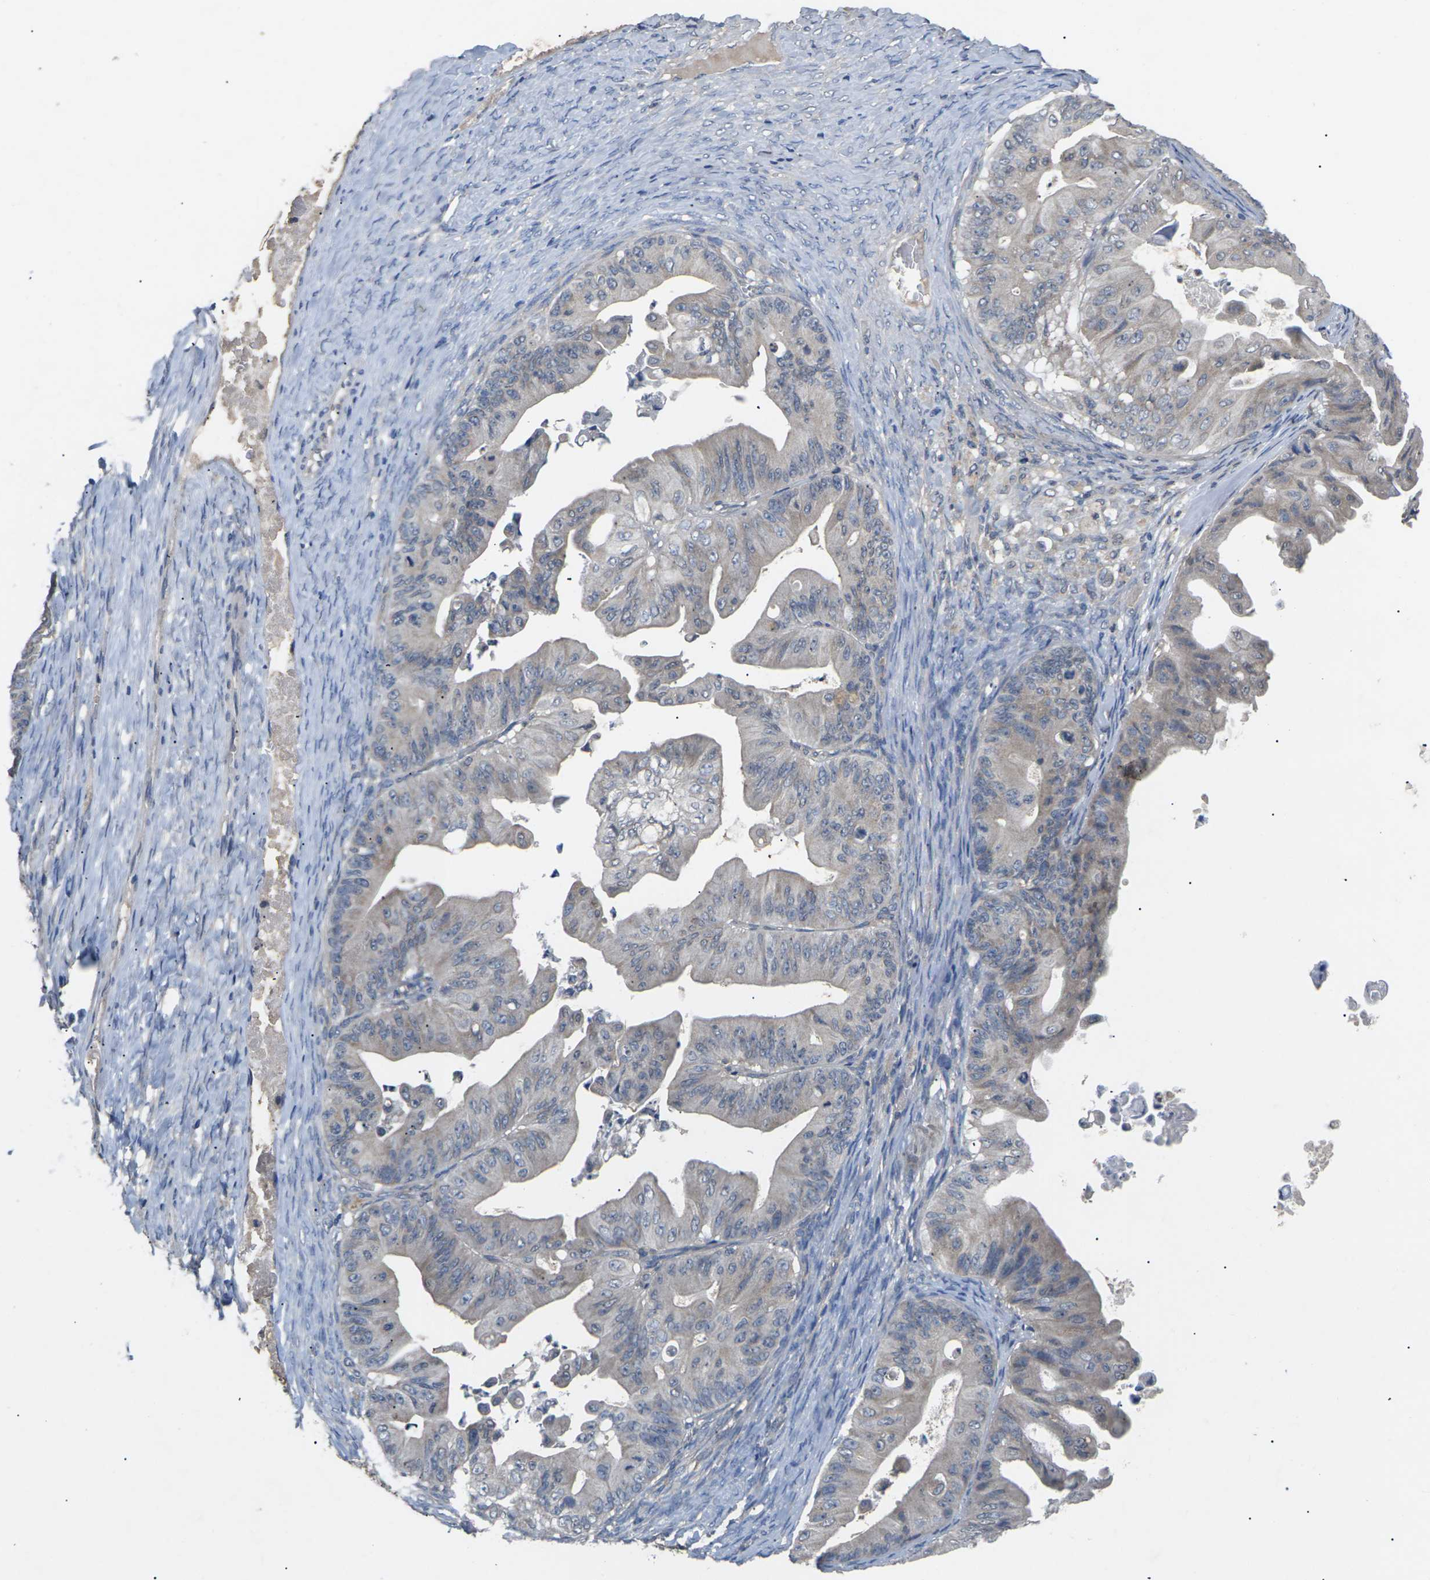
{"staining": {"intensity": "negative", "quantity": "none", "location": "none"}, "tissue": "ovarian cancer", "cell_type": "Tumor cells", "image_type": "cancer", "snomed": [{"axis": "morphology", "description": "Cystadenocarcinoma, mucinous, NOS"}, {"axis": "topography", "description": "Ovary"}], "caption": "DAB immunohistochemical staining of human mucinous cystadenocarcinoma (ovarian) demonstrates no significant expression in tumor cells.", "gene": "SLC2A2", "patient": {"sex": "female", "age": 37}}